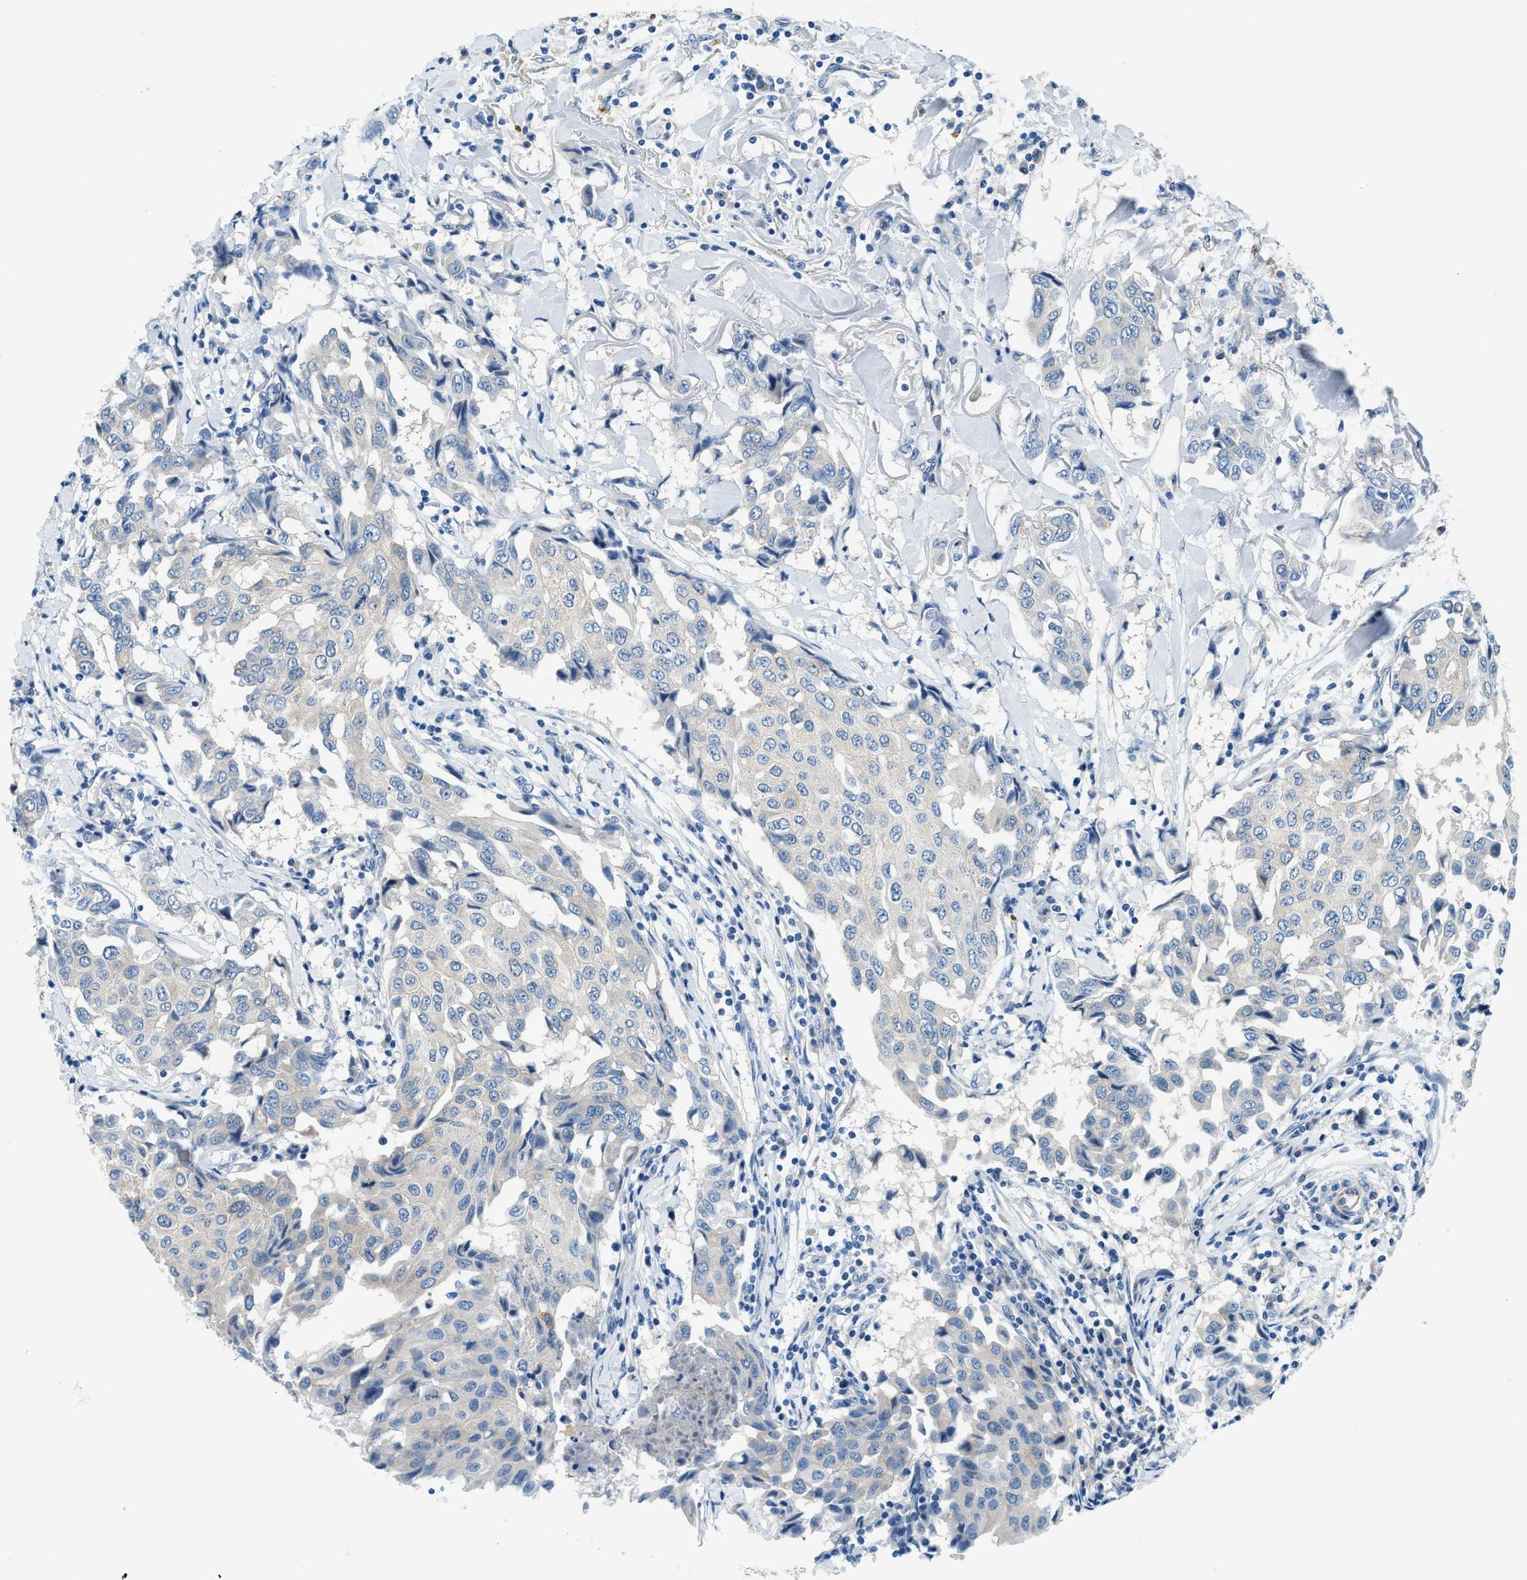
{"staining": {"intensity": "weak", "quantity": "<25%", "location": "cytoplasmic/membranous"}, "tissue": "breast cancer", "cell_type": "Tumor cells", "image_type": "cancer", "snomed": [{"axis": "morphology", "description": "Duct carcinoma"}, {"axis": "topography", "description": "Breast"}], "caption": "Immunohistochemistry of human infiltrating ductal carcinoma (breast) shows no expression in tumor cells. (Immunohistochemistry (ihc), brightfield microscopy, high magnification).", "gene": "ZNF367", "patient": {"sex": "female", "age": 80}}